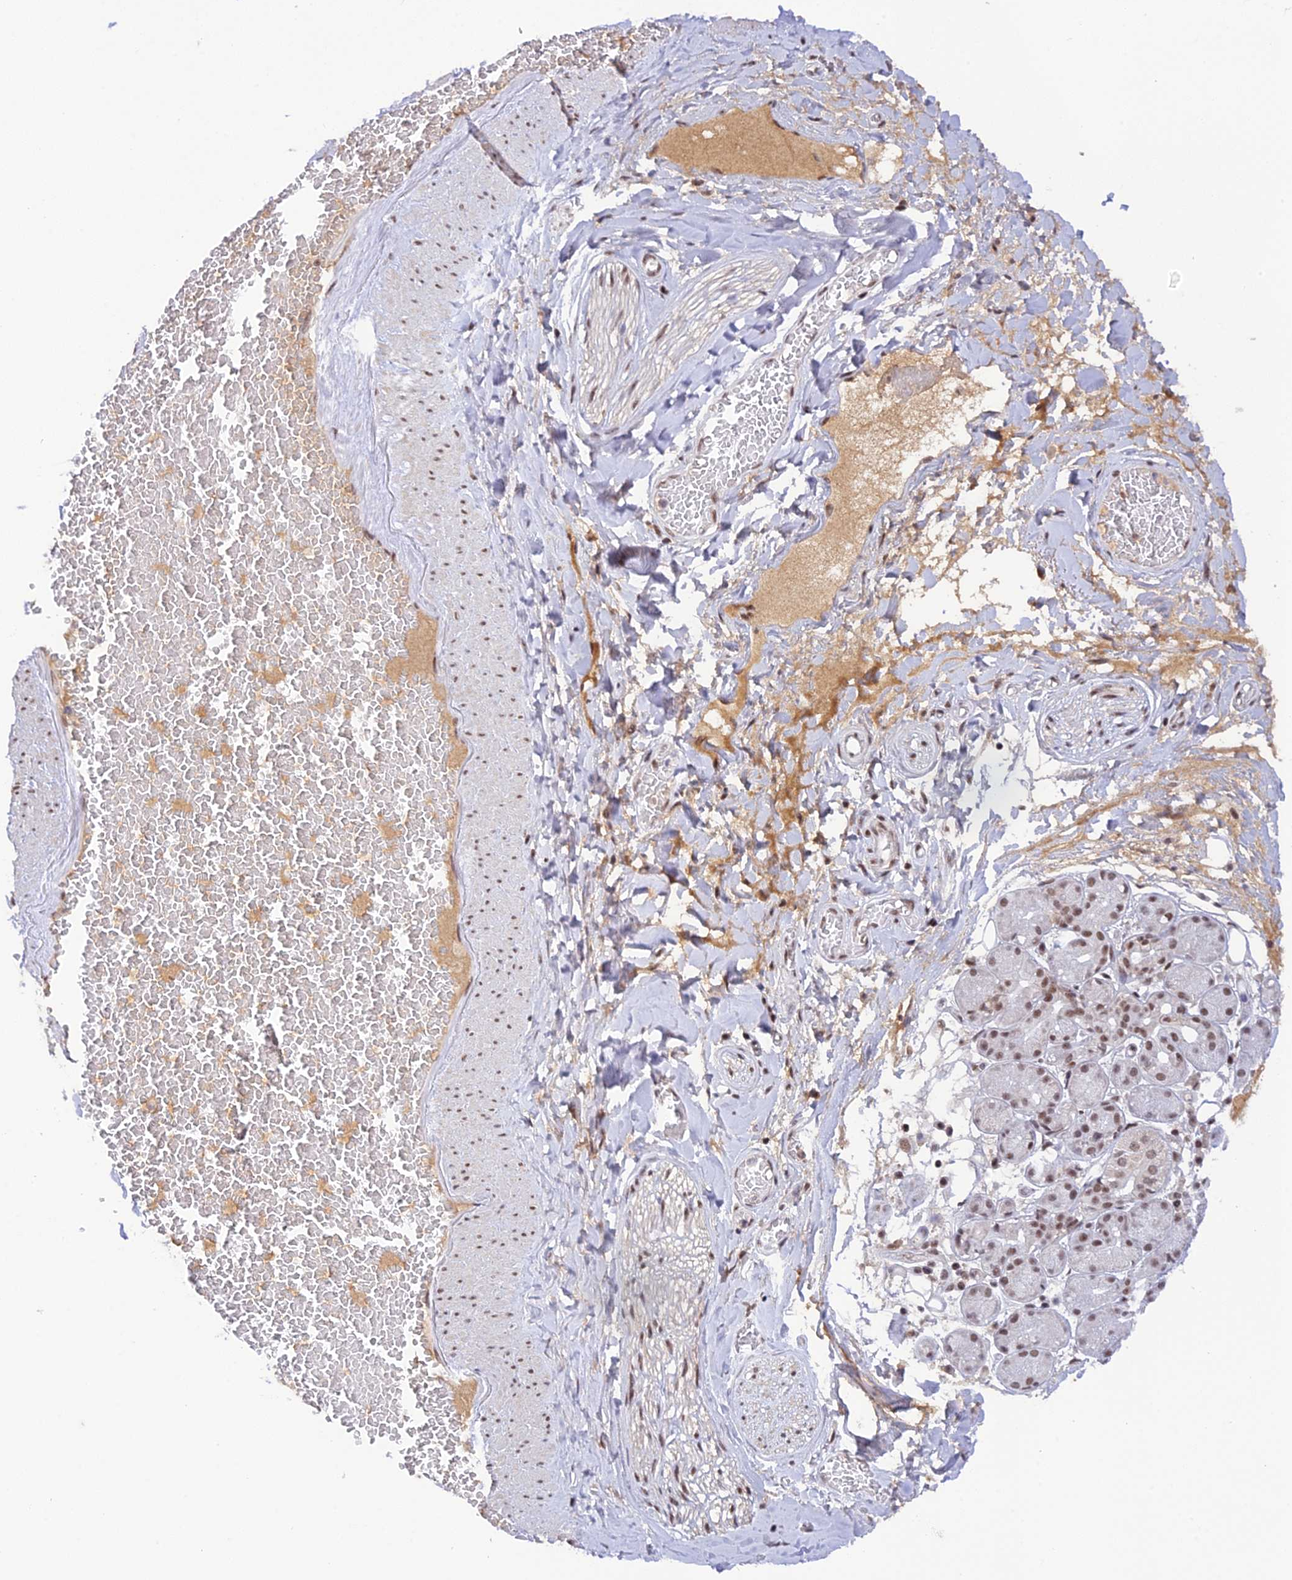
{"staining": {"intensity": "weak", "quantity": "25%-75%", "location": "nuclear"}, "tissue": "adipose tissue", "cell_type": "Adipocytes", "image_type": "normal", "snomed": [{"axis": "morphology", "description": "Normal tissue, NOS"}, {"axis": "topography", "description": "Salivary gland"}, {"axis": "topography", "description": "Peripheral nerve tissue"}], "caption": "About 25%-75% of adipocytes in unremarkable human adipose tissue show weak nuclear protein staining as visualized by brown immunohistochemical staining.", "gene": "THAP11", "patient": {"sex": "male", "age": 62}}